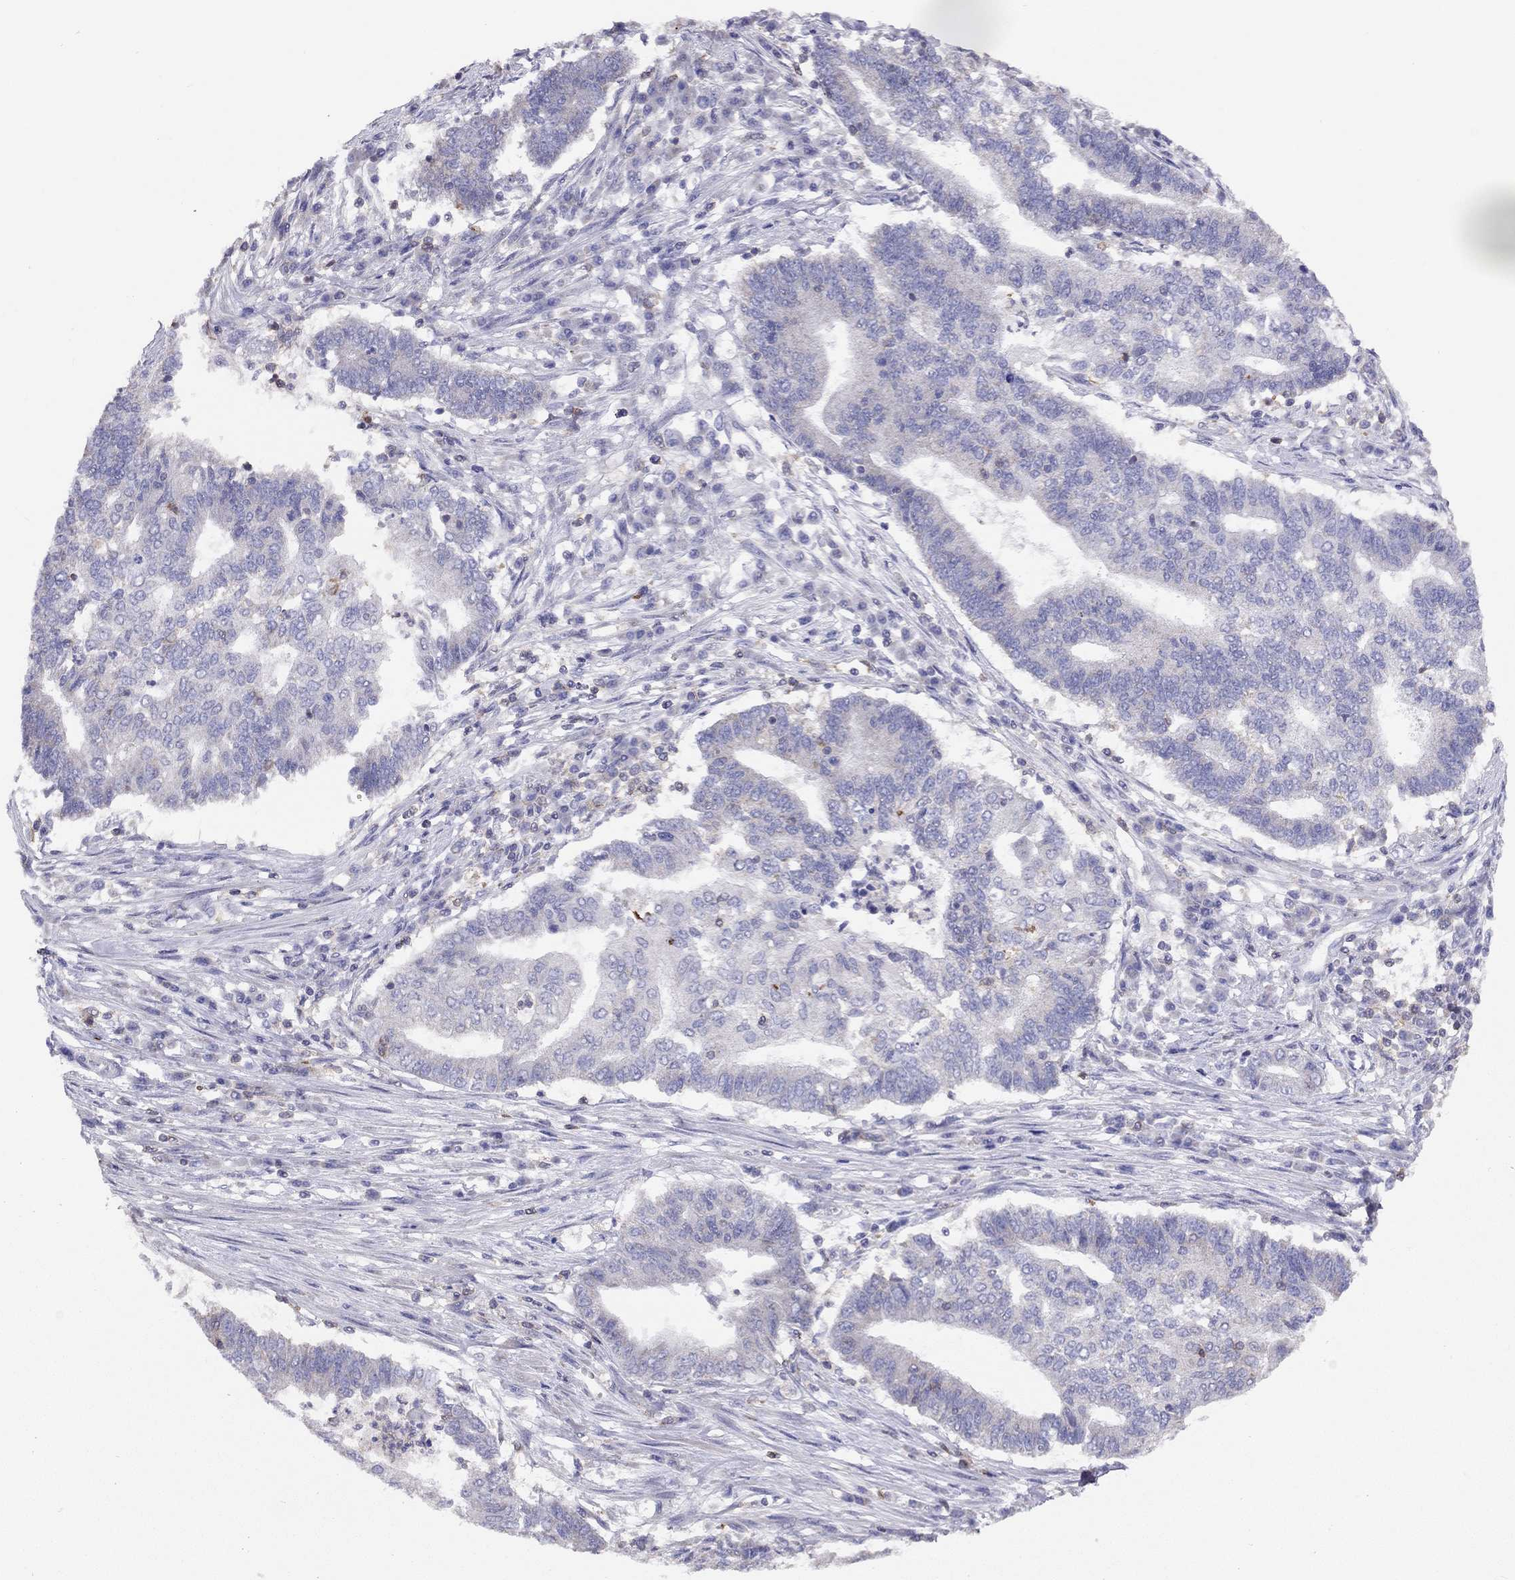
{"staining": {"intensity": "negative", "quantity": "none", "location": "none"}, "tissue": "endometrial cancer", "cell_type": "Tumor cells", "image_type": "cancer", "snomed": [{"axis": "morphology", "description": "Adenocarcinoma, NOS"}, {"axis": "topography", "description": "Uterus"}, {"axis": "topography", "description": "Endometrium"}], "caption": "The histopathology image reveals no significant expression in tumor cells of endometrial cancer. The staining is performed using DAB brown chromogen with nuclei counter-stained in using hematoxylin.", "gene": "CITED1", "patient": {"sex": "female", "age": 54}}